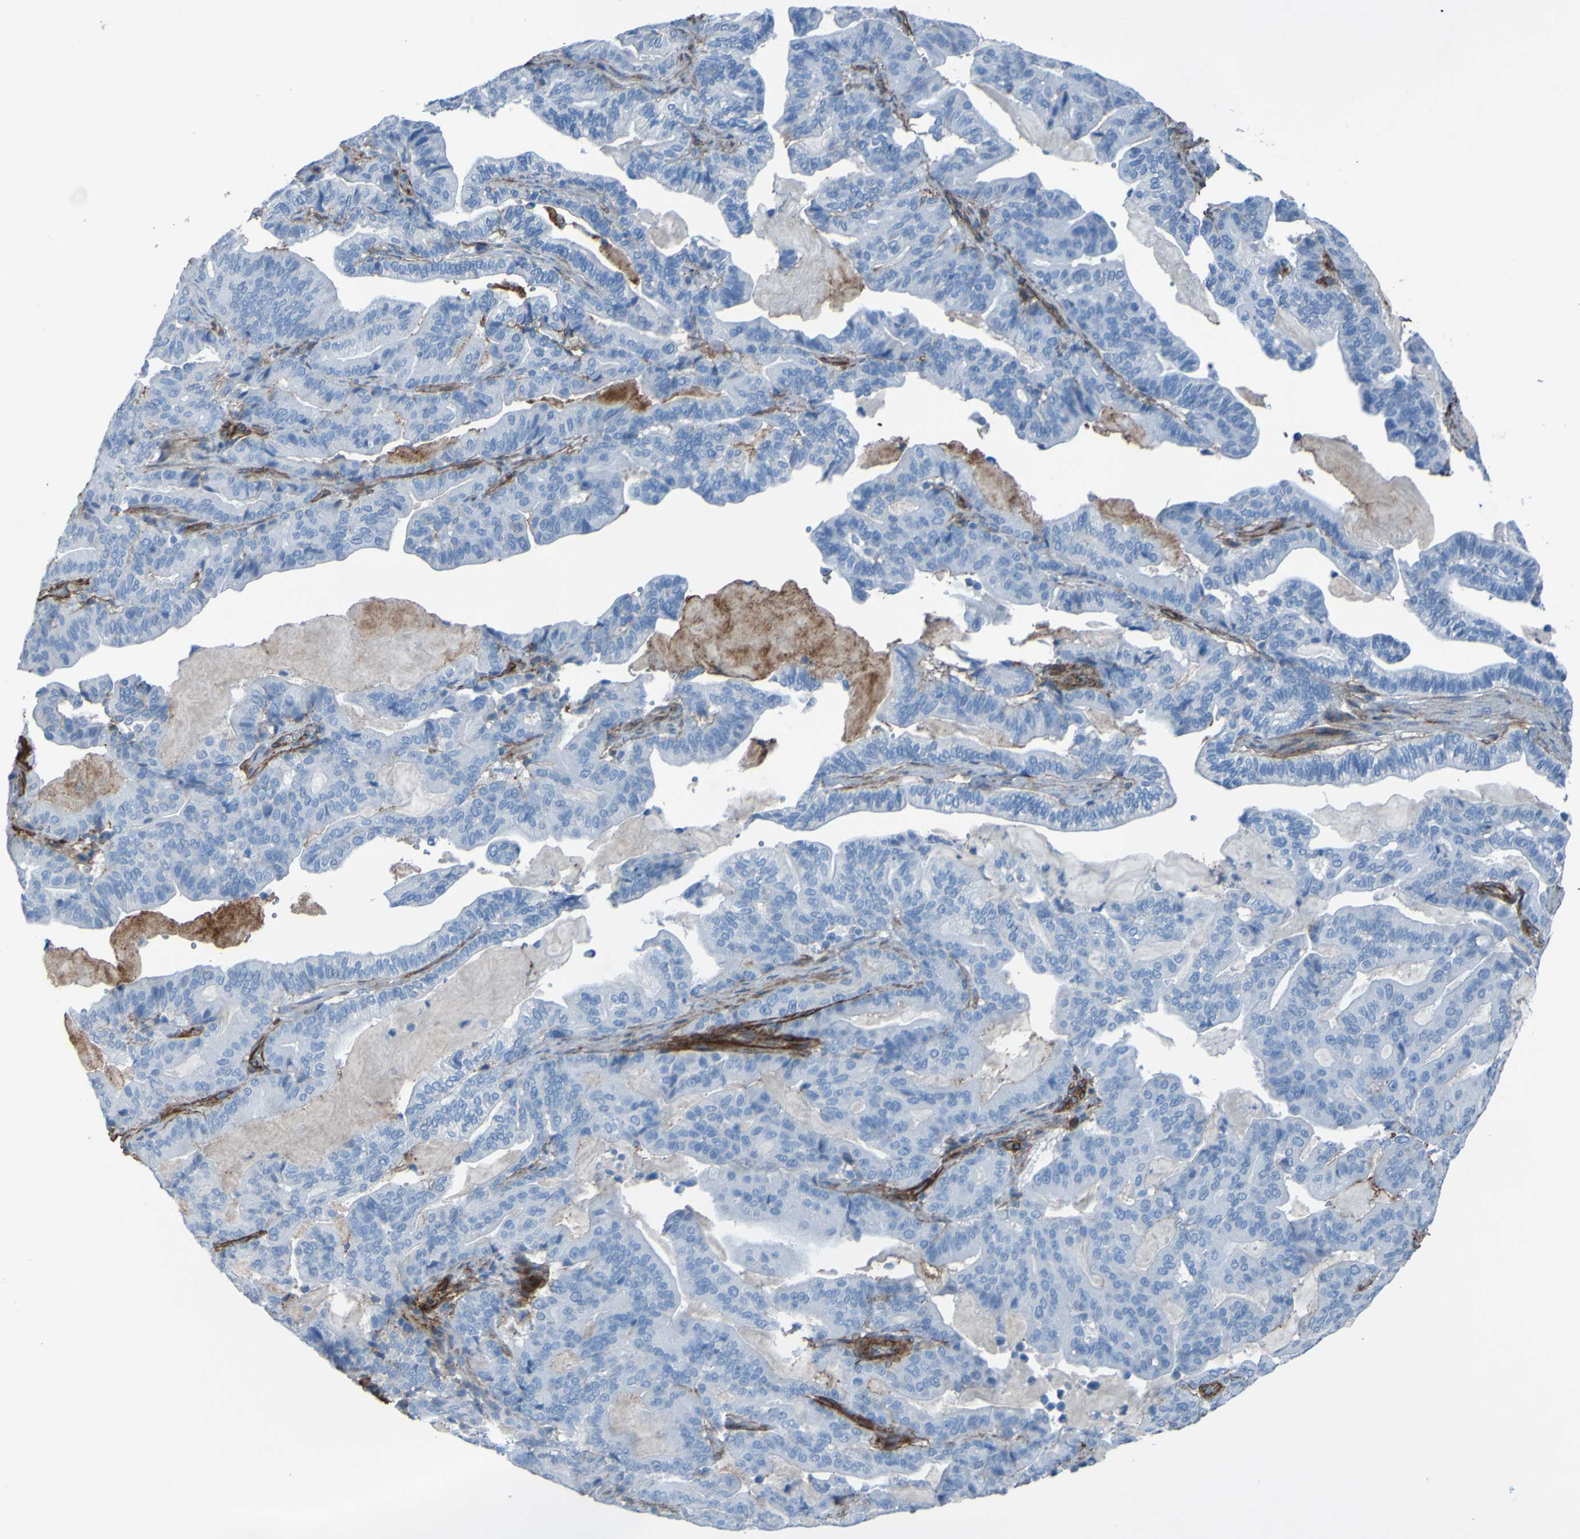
{"staining": {"intensity": "negative", "quantity": "none", "location": "none"}, "tissue": "pancreatic cancer", "cell_type": "Tumor cells", "image_type": "cancer", "snomed": [{"axis": "morphology", "description": "Adenocarcinoma, NOS"}, {"axis": "topography", "description": "Pancreas"}], "caption": "High power microscopy micrograph of an IHC image of pancreatic cancer, revealing no significant staining in tumor cells. The staining was performed using DAB (3,3'-diaminobenzidine) to visualize the protein expression in brown, while the nuclei were stained in blue with hematoxylin (Magnification: 20x).", "gene": "COL4A2", "patient": {"sex": "male", "age": 63}}